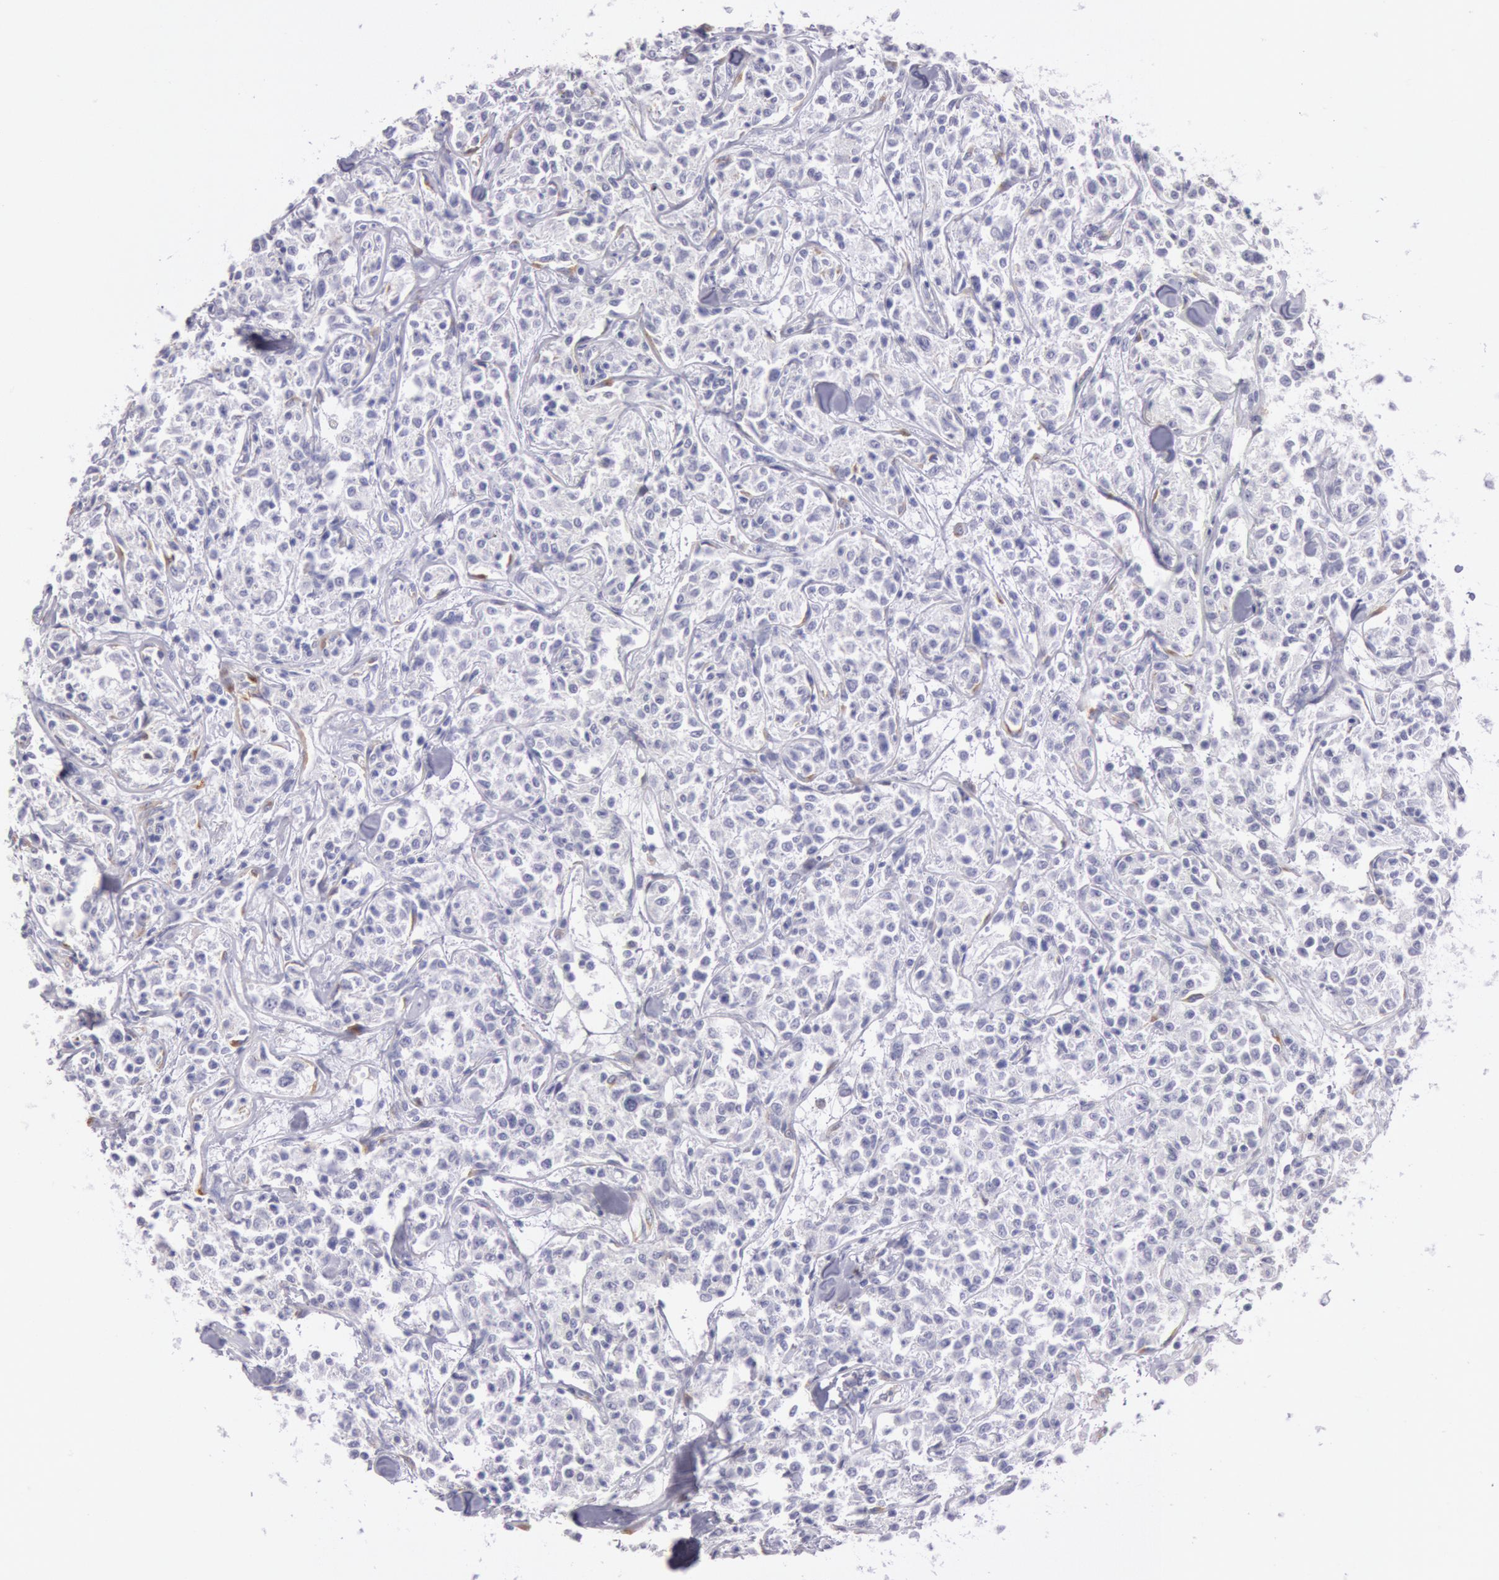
{"staining": {"intensity": "negative", "quantity": "none", "location": "none"}, "tissue": "lymphoma", "cell_type": "Tumor cells", "image_type": "cancer", "snomed": [{"axis": "morphology", "description": "Malignant lymphoma, non-Hodgkin's type, Low grade"}, {"axis": "topography", "description": "Small intestine"}], "caption": "IHC micrograph of neoplastic tissue: low-grade malignant lymphoma, non-Hodgkin's type stained with DAB (3,3'-diaminobenzidine) demonstrates no significant protein staining in tumor cells.", "gene": "CIDEB", "patient": {"sex": "female", "age": 59}}